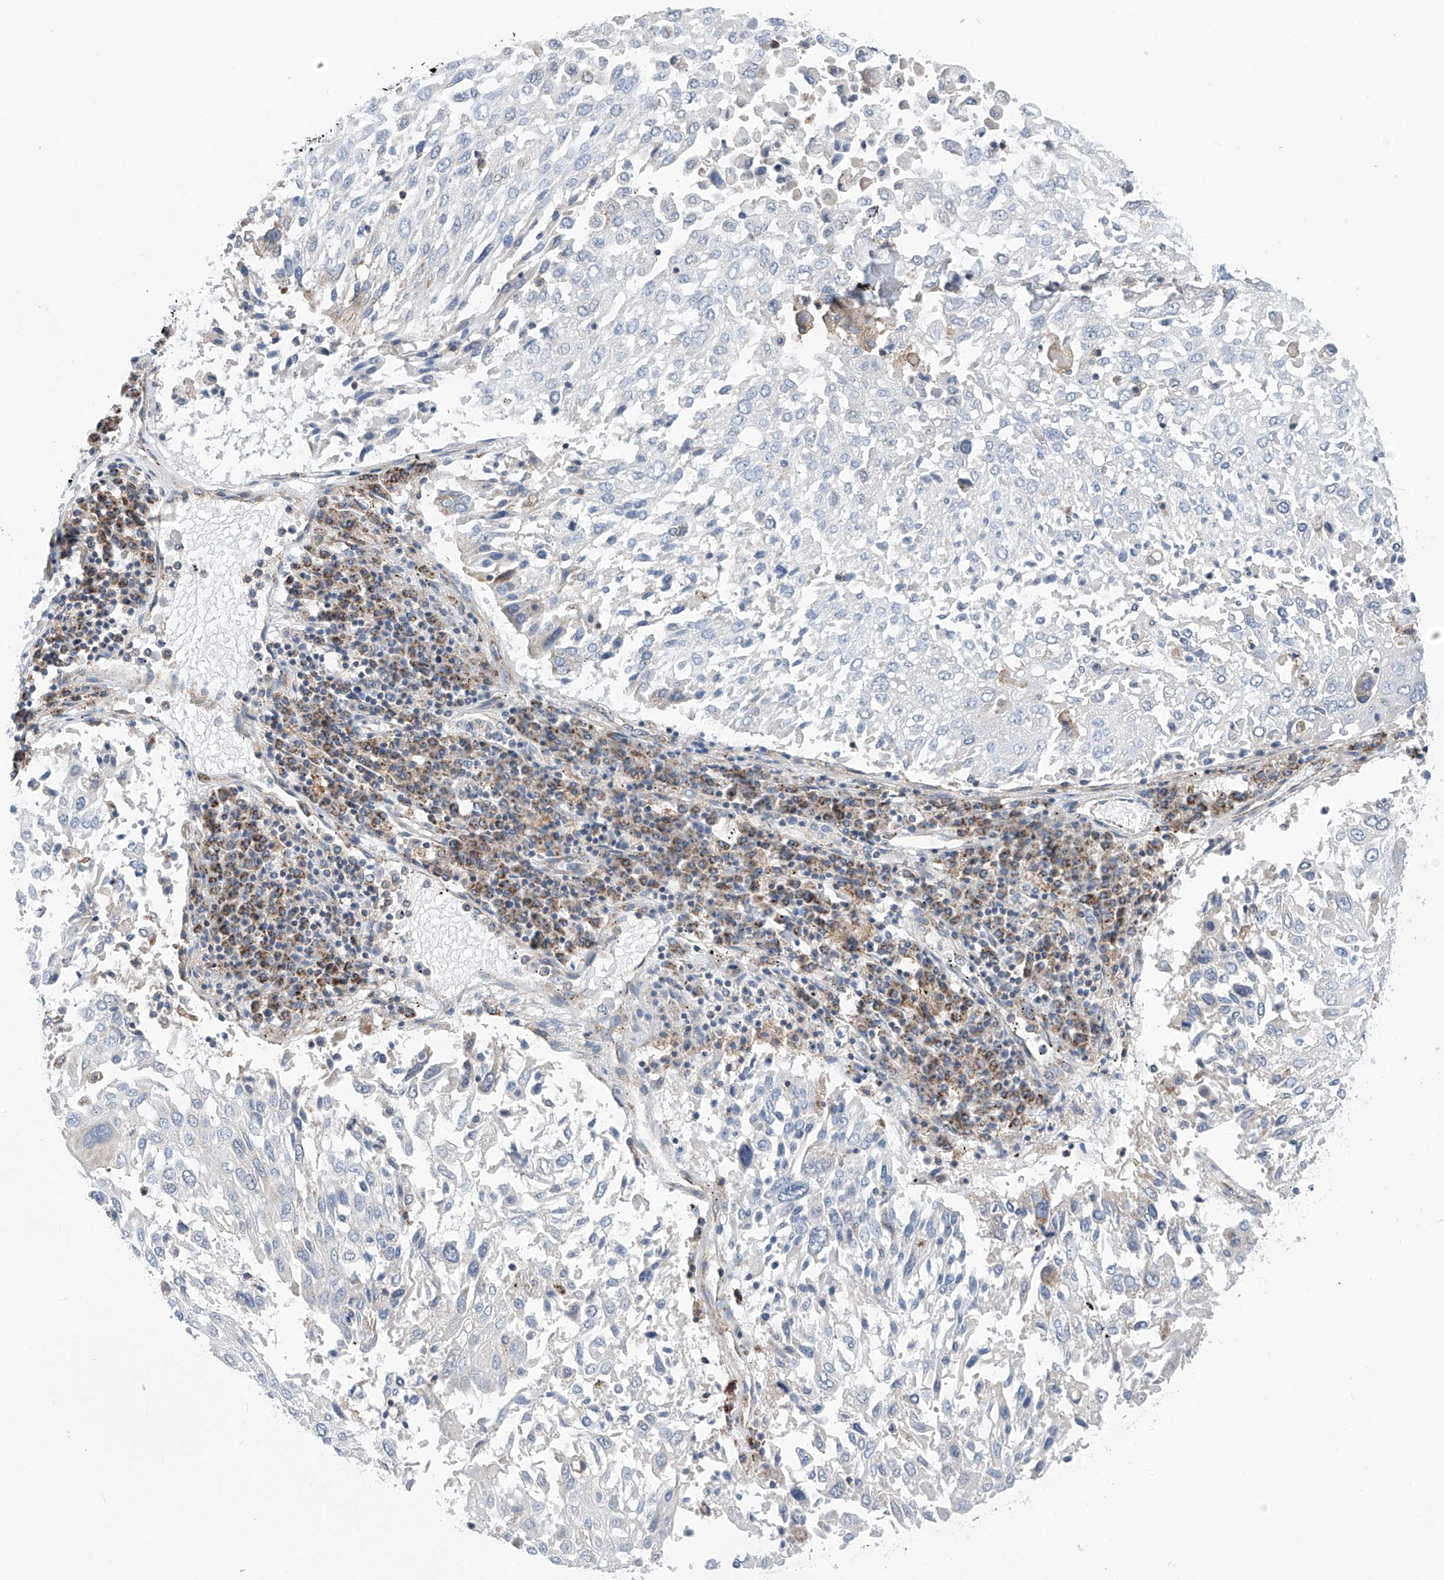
{"staining": {"intensity": "negative", "quantity": "none", "location": "none"}, "tissue": "lung cancer", "cell_type": "Tumor cells", "image_type": "cancer", "snomed": [{"axis": "morphology", "description": "Squamous cell carcinoma, NOS"}, {"axis": "topography", "description": "Lung"}], "caption": "Tumor cells are negative for brown protein staining in lung cancer.", "gene": "P2RX7", "patient": {"sex": "male", "age": 65}}